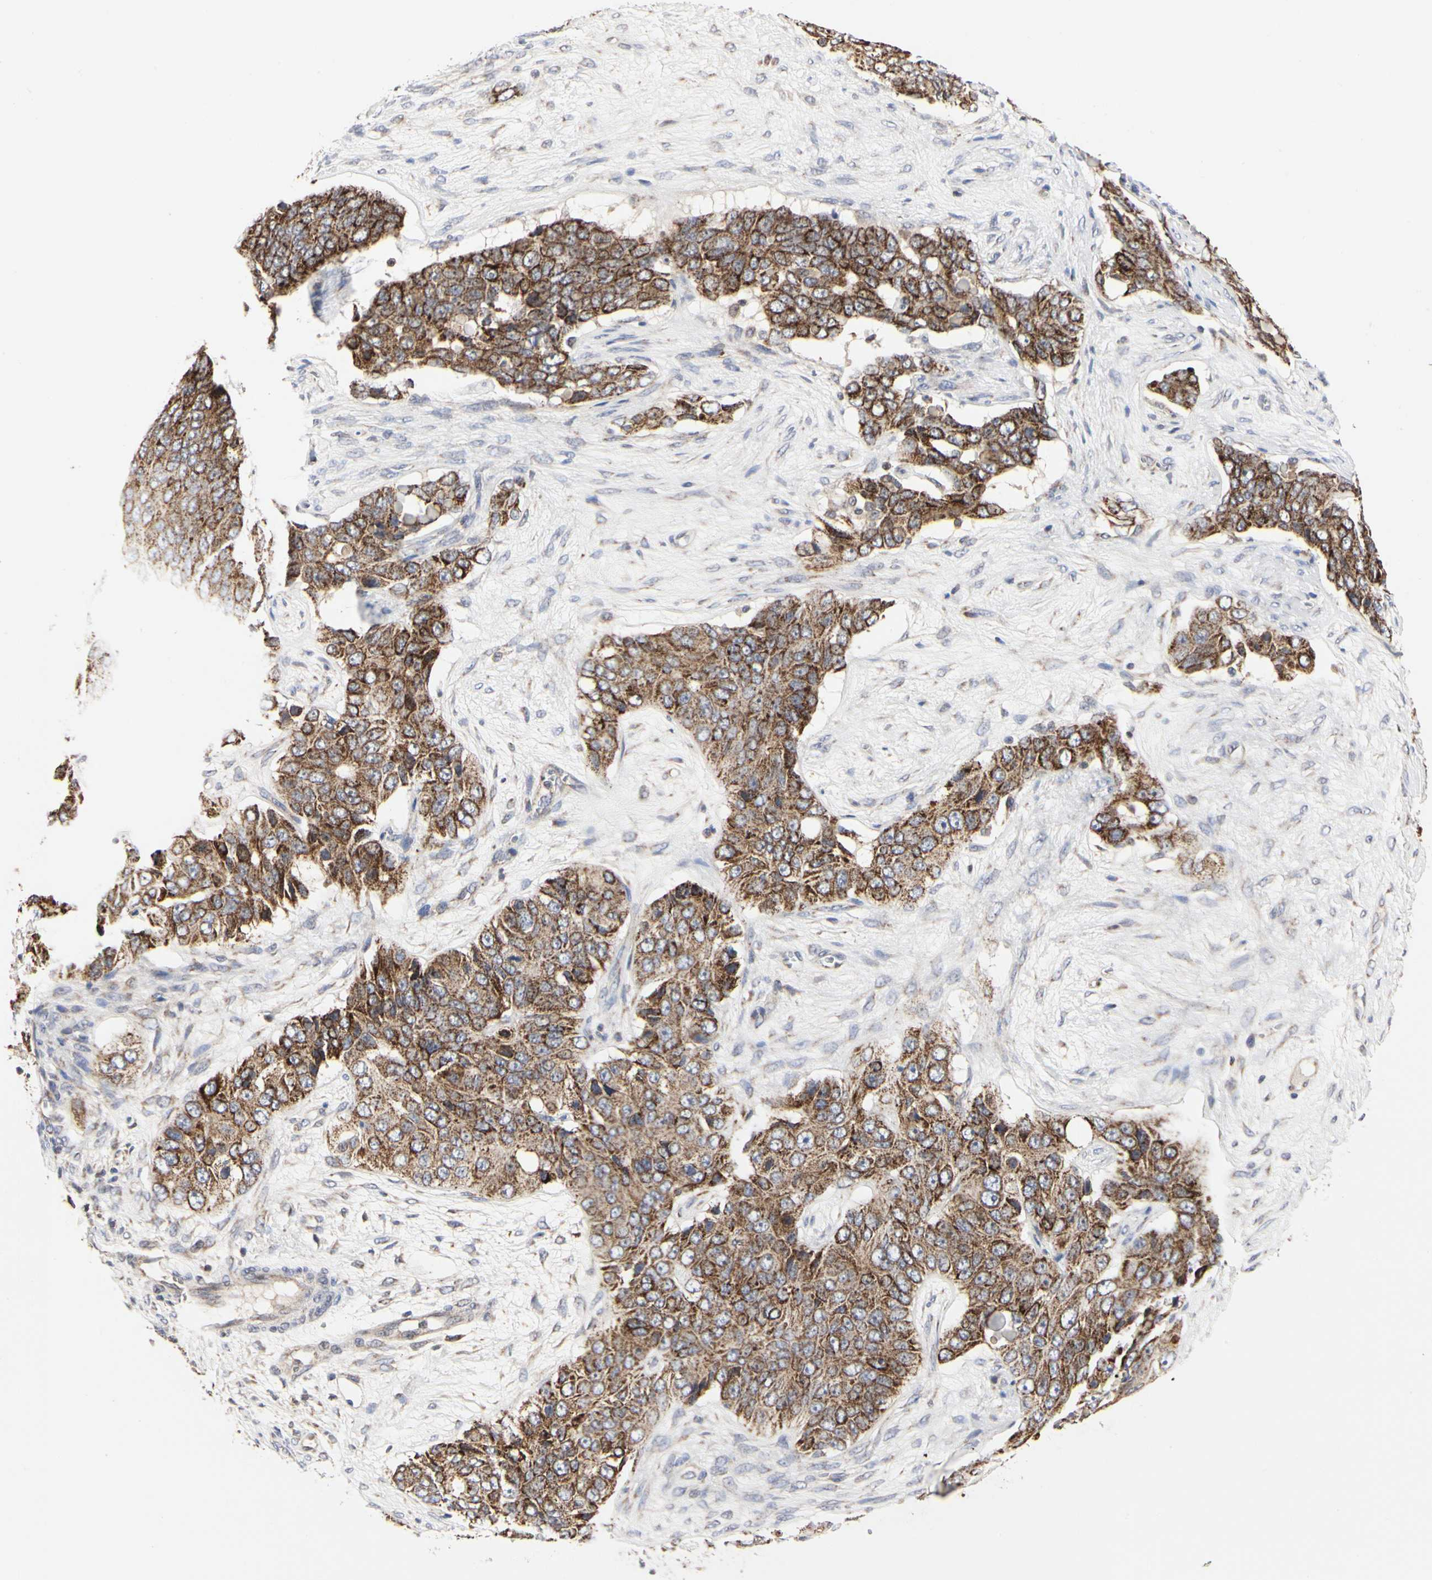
{"staining": {"intensity": "moderate", "quantity": ">75%", "location": "cytoplasmic/membranous"}, "tissue": "ovarian cancer", "cell_type": "Tumor cells", "image_type": "cancer", "snomed": [{"axis": "morphology", "description": "Carcinoma, endometroid"}, {"axis": "topography", "description": "Ovary"}], "caption": "This micrograph shows IHC staining of human ovarian cancer (endometroid carcinoma), with medium moderate cytoplasmic/membranous expression in about >75% of tumor cells.", "gene": "TSKU", "patient": {"sex": "female", "age": 51}}